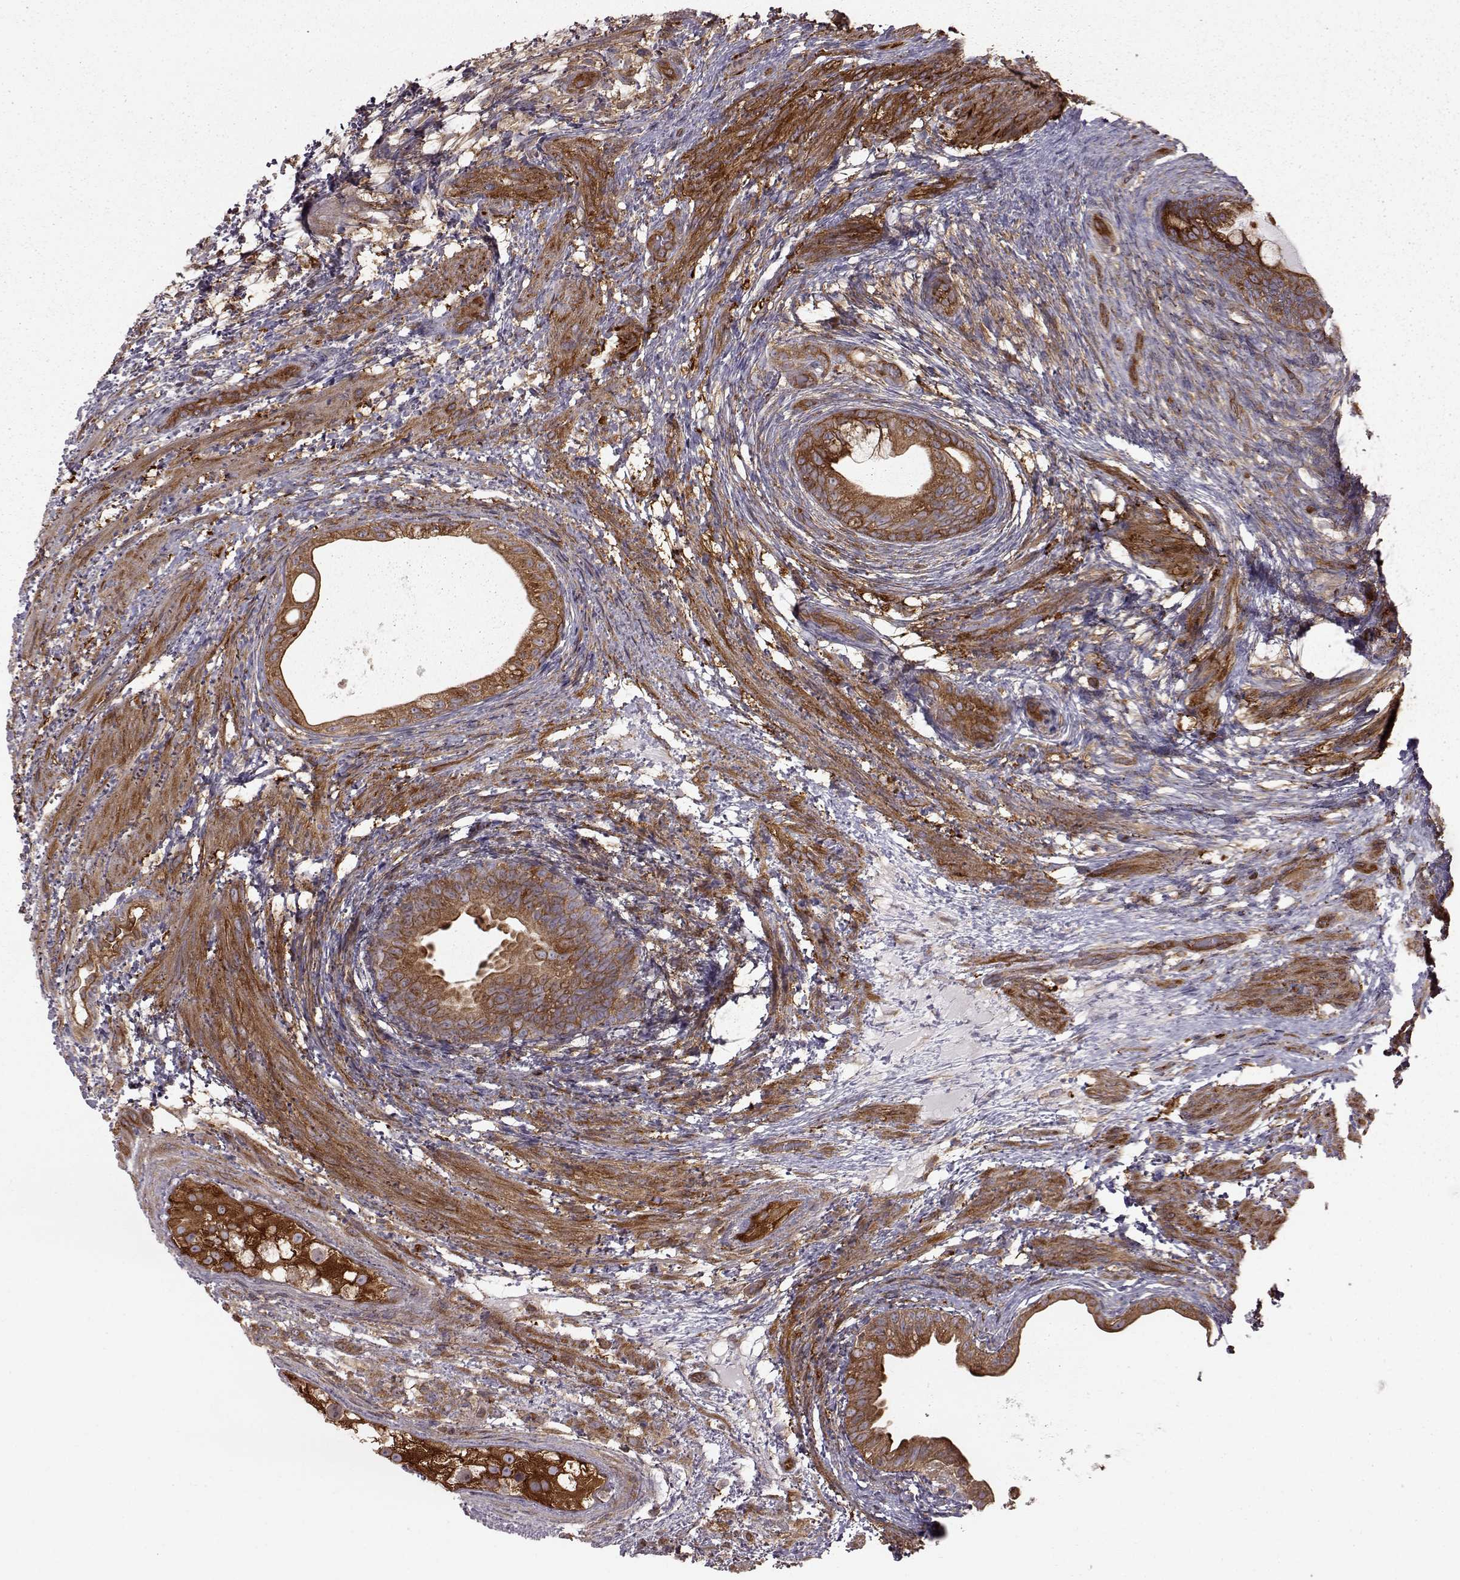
{"staining": {"intensity": "strong", "quantity": ">75%", "location": "cytoplasmic/membranous"}, "tissue": "testis cancer", "cell_type": "Tumor cells", "image_type": "cancer", "snomed": [{"axis": "morphology", "description": "Carcinoma, Embryonal, NOS"}, {"axis": "topography", "description": "Testis"}], "caption": "Human testis embryonal carcinoma stained with a protein marker demonstrates strong staining in tumor cells.", "gene": "RABGAP1", "patient": {"sex": "male", "age": 24}}